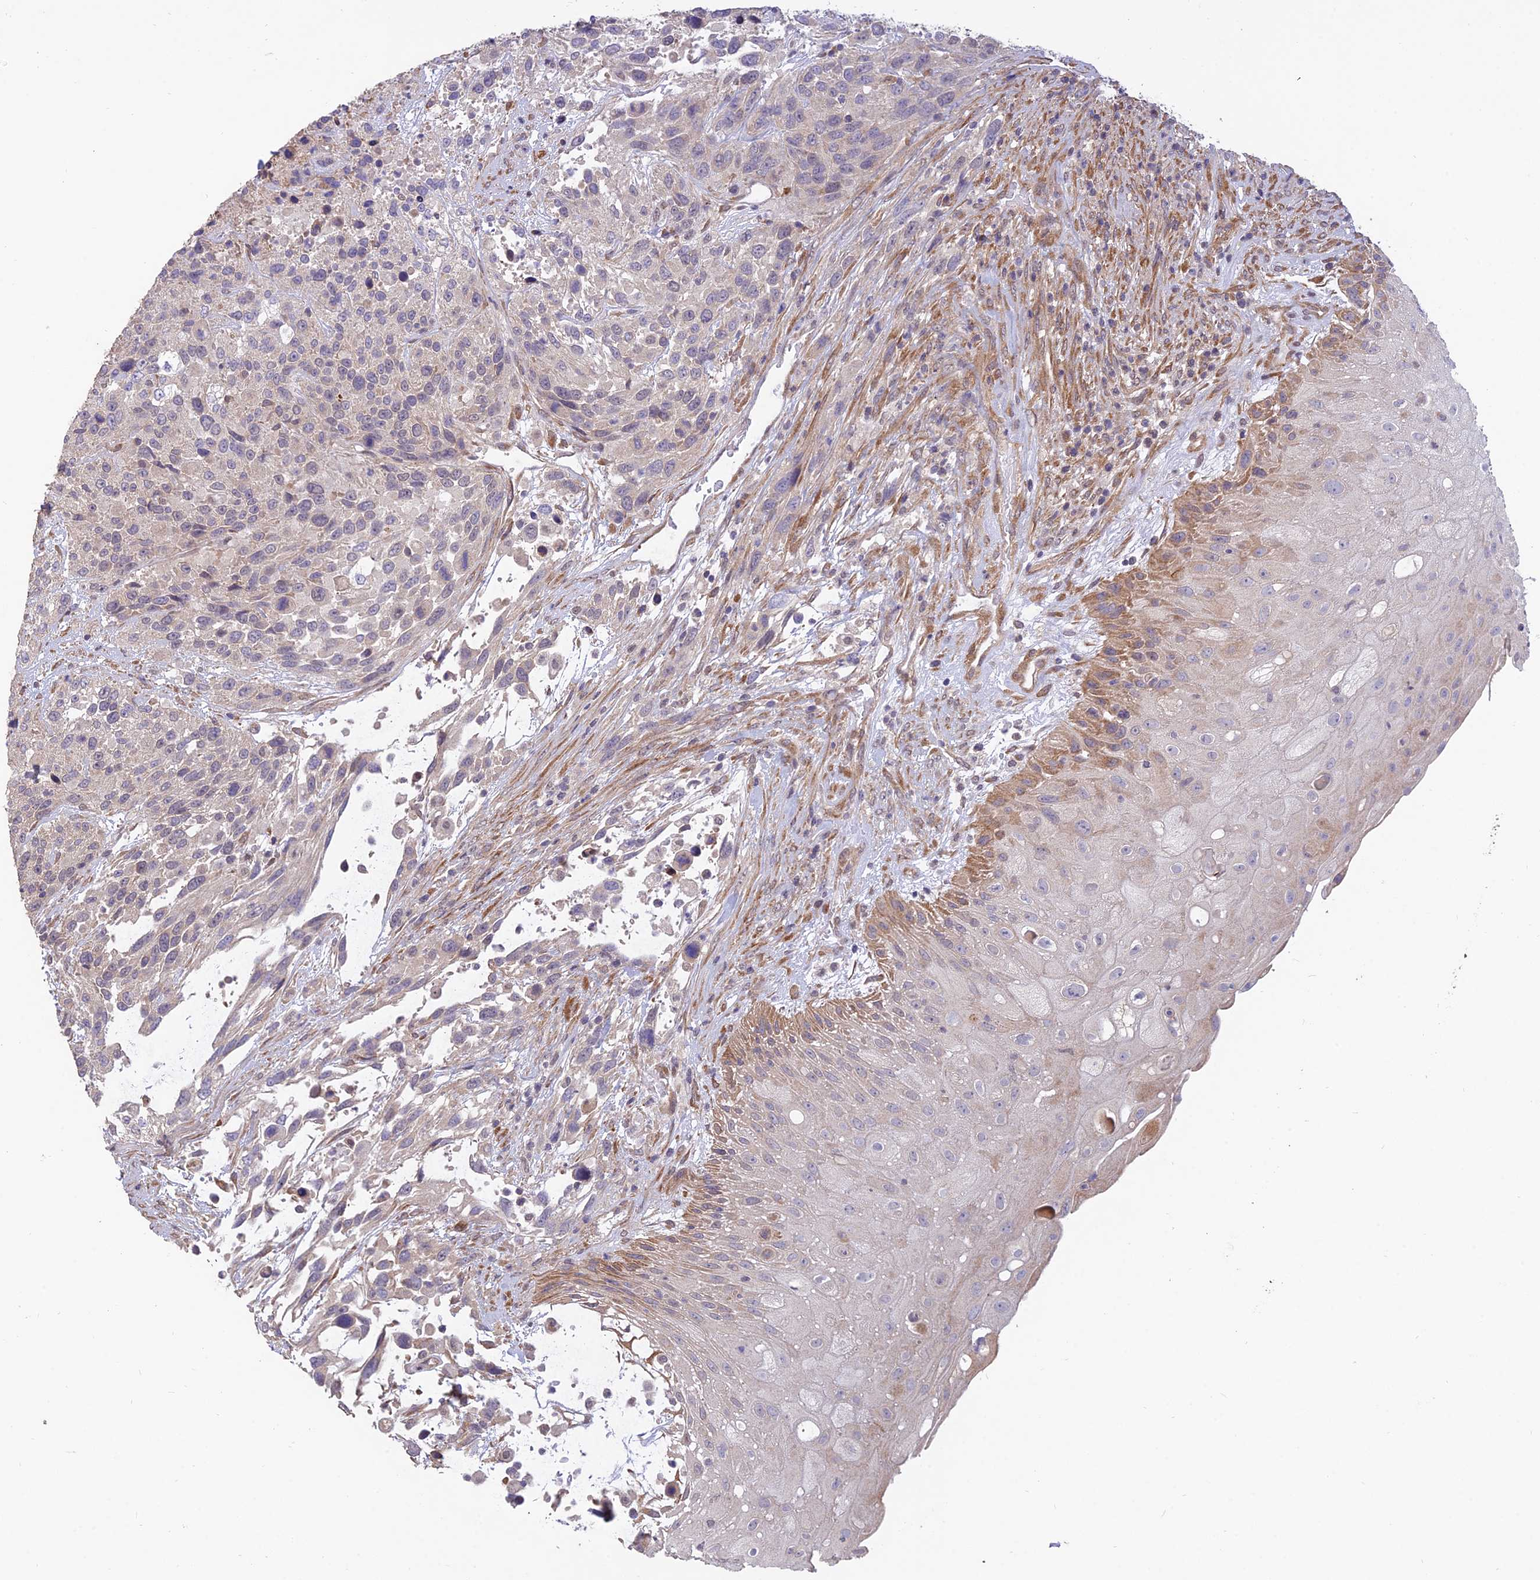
{"staining": {"intensity": "negative", "quantity": "none", "location": "none"}, "tissue": "urothelial cancer", "cell_type": "Tumor cells", "image_type": "cancer", "snomed": [{"axis": "morphology", "description": "Urothelial carcinoma, High grade"}, {"axis": "topography", "description": "Urinary bladder"}], "caption": "Immunohistochemistry photomicrograph of human urothelial cancer stained for a protein (brown), which exhibits no positivity in tumor cells.", "gene": "PAGR1", "patient": {"sex": "female", "age": 70}}